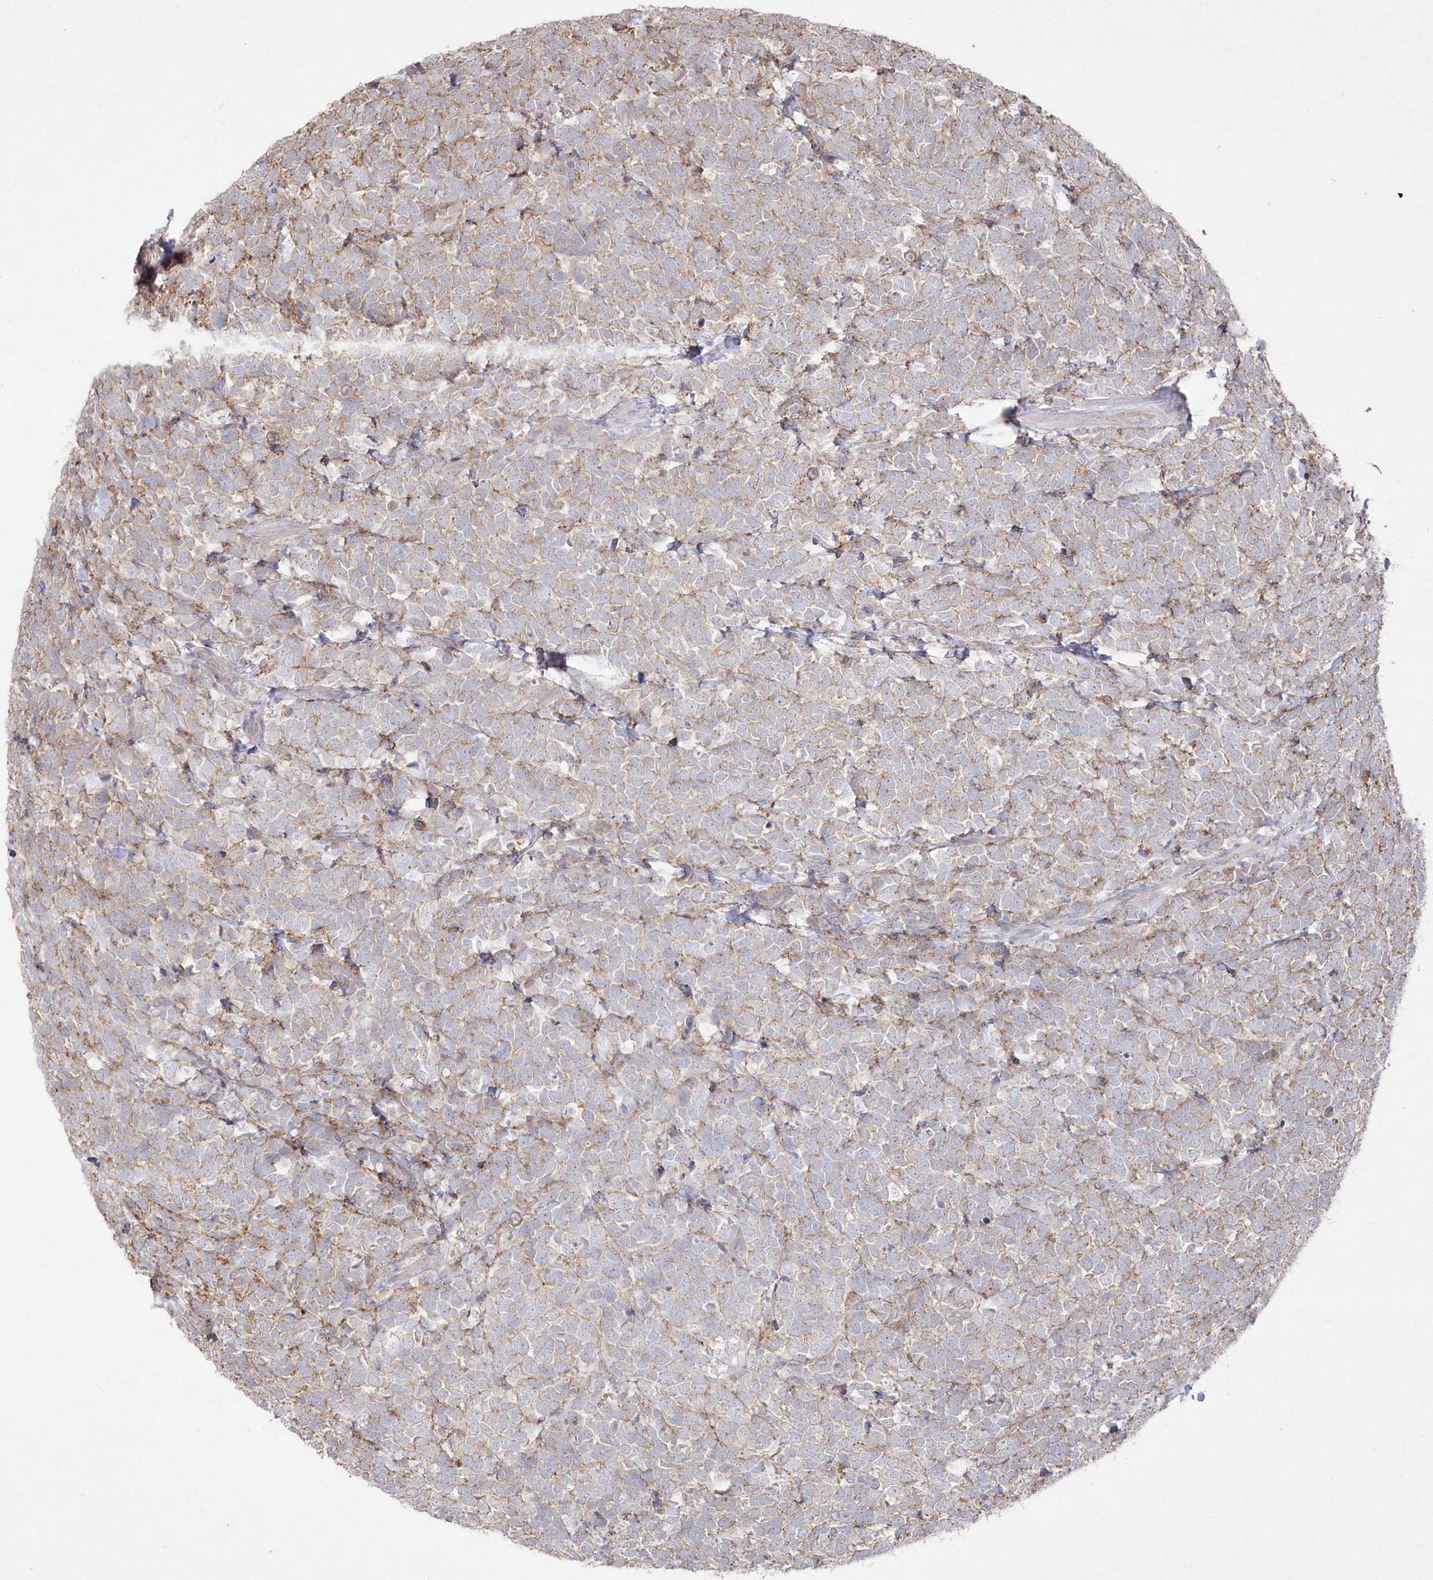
{"staining": {"intensity": "negative", "quantity": "none", "location": "none"}, "tissue": "urothelial cancer", "cell_type": "Tumor cells", "image_type": "cancer", "snomed": [{"axis": "morphology", "description": "Urothelial carcinoma, High grade"}, {"axis": "topography", "description": "Urinary bladder"}], "caption": "High-grade urothelial carcinoma was stained to show a protein in brown. There is no significant expression in tumor cells. (DAB (3,3'-diaminobenzidine) immunohistochemistry (IHC) with hematoxylin counter stain).", "gene": "TGFBRAP1", "patient": {"sex": "female", "age": 82}}